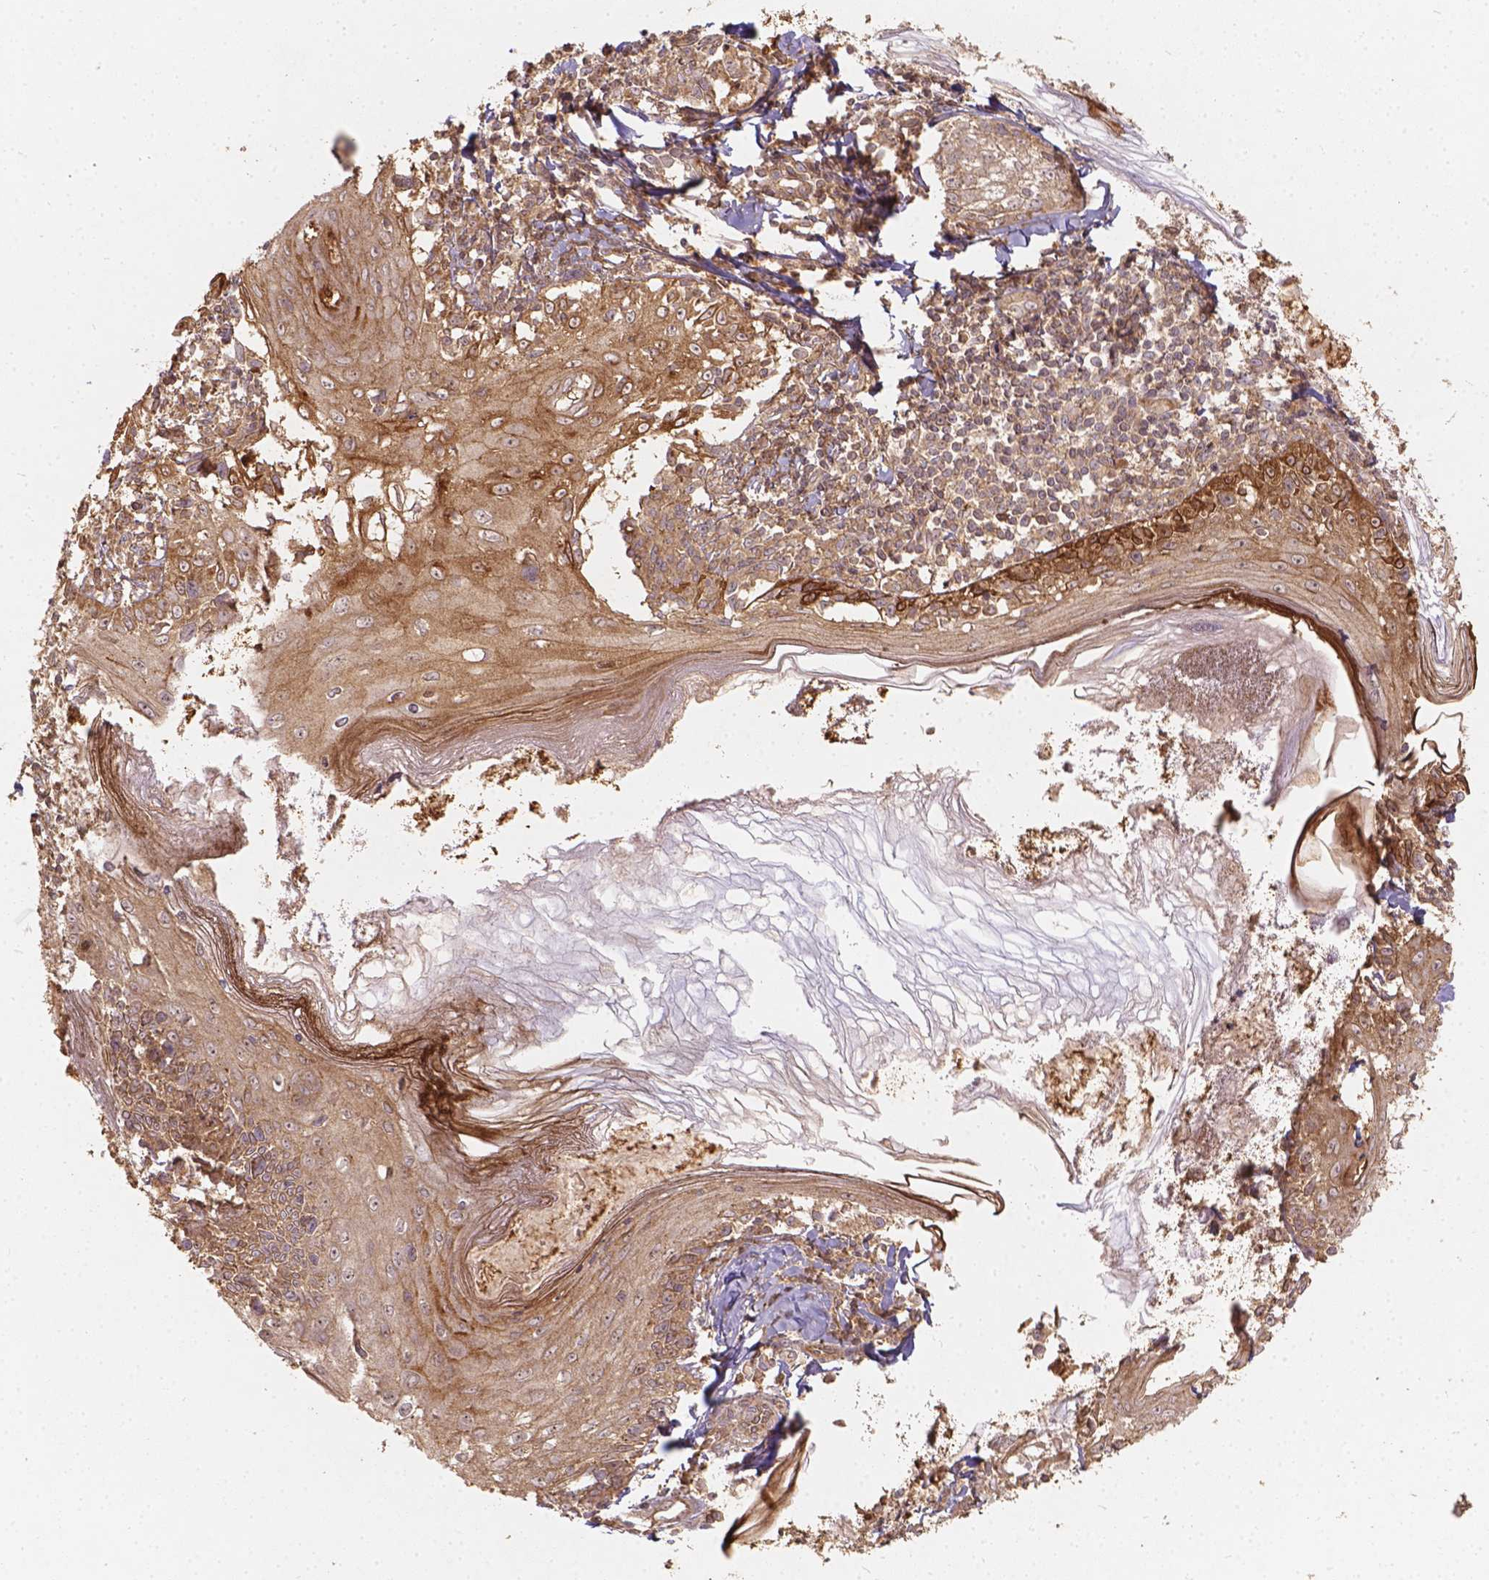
{"staining": {"intensity": "moderate", "quantity": ">75%", "location": "cytoplasmic/membranous"}, "tissue": "melanoma", "cell_type": "Tumor cells", "image_type": "cancer", "snomed": [{"axis": "morphology", "description": "Malignant melanoma, NOS"}, {"axis": "topography", "description": "Skin"}], "caption": "There is medium levels of moderate cytoplasmic/membranous staining in tumor cells of malignant melanoma, as demonstrated by immunohistochemical staining (brown color).", "gene": "XPR1", "patient": {"sex": "female", "age": 86}}